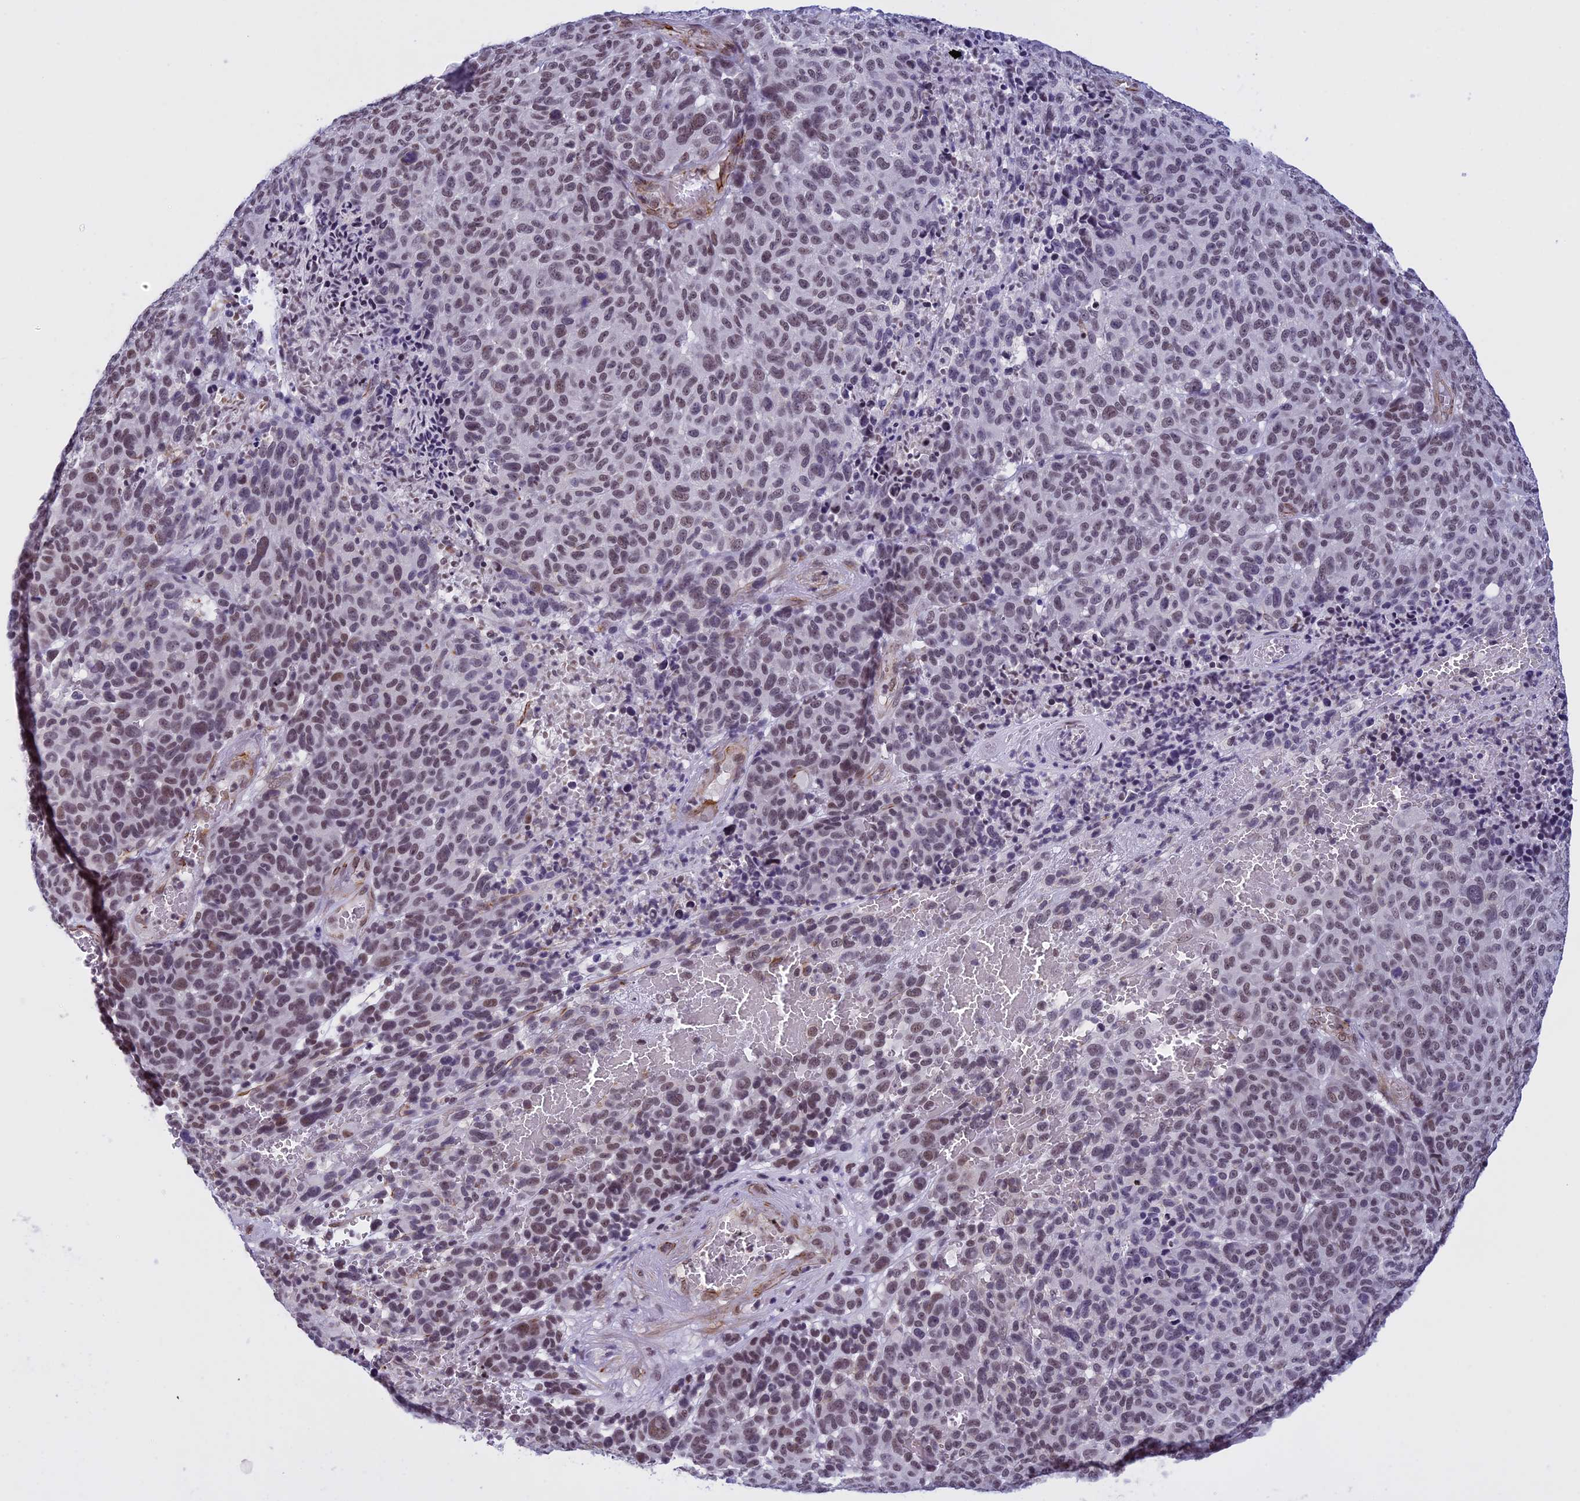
{"staining": {"intensity": "weak", "quantity": ">75%", "location": "nuclear"}, "tissue": "melanoma", "cell_type": "Tumor cells", "image_type": "cancer", "snomed": [{"axis": "morphology", "description": "Malignant melanoma, NOS"}, {"axis": "topography", "description": "Skin"}], "caption": "The photomicrograph exhibits a brown stain indicating the presence of a protein in the nuclear of tumor cells in malignant melanoma.", "gene": "NIPBL", "patient": {"sex": "male", "age": 49}}